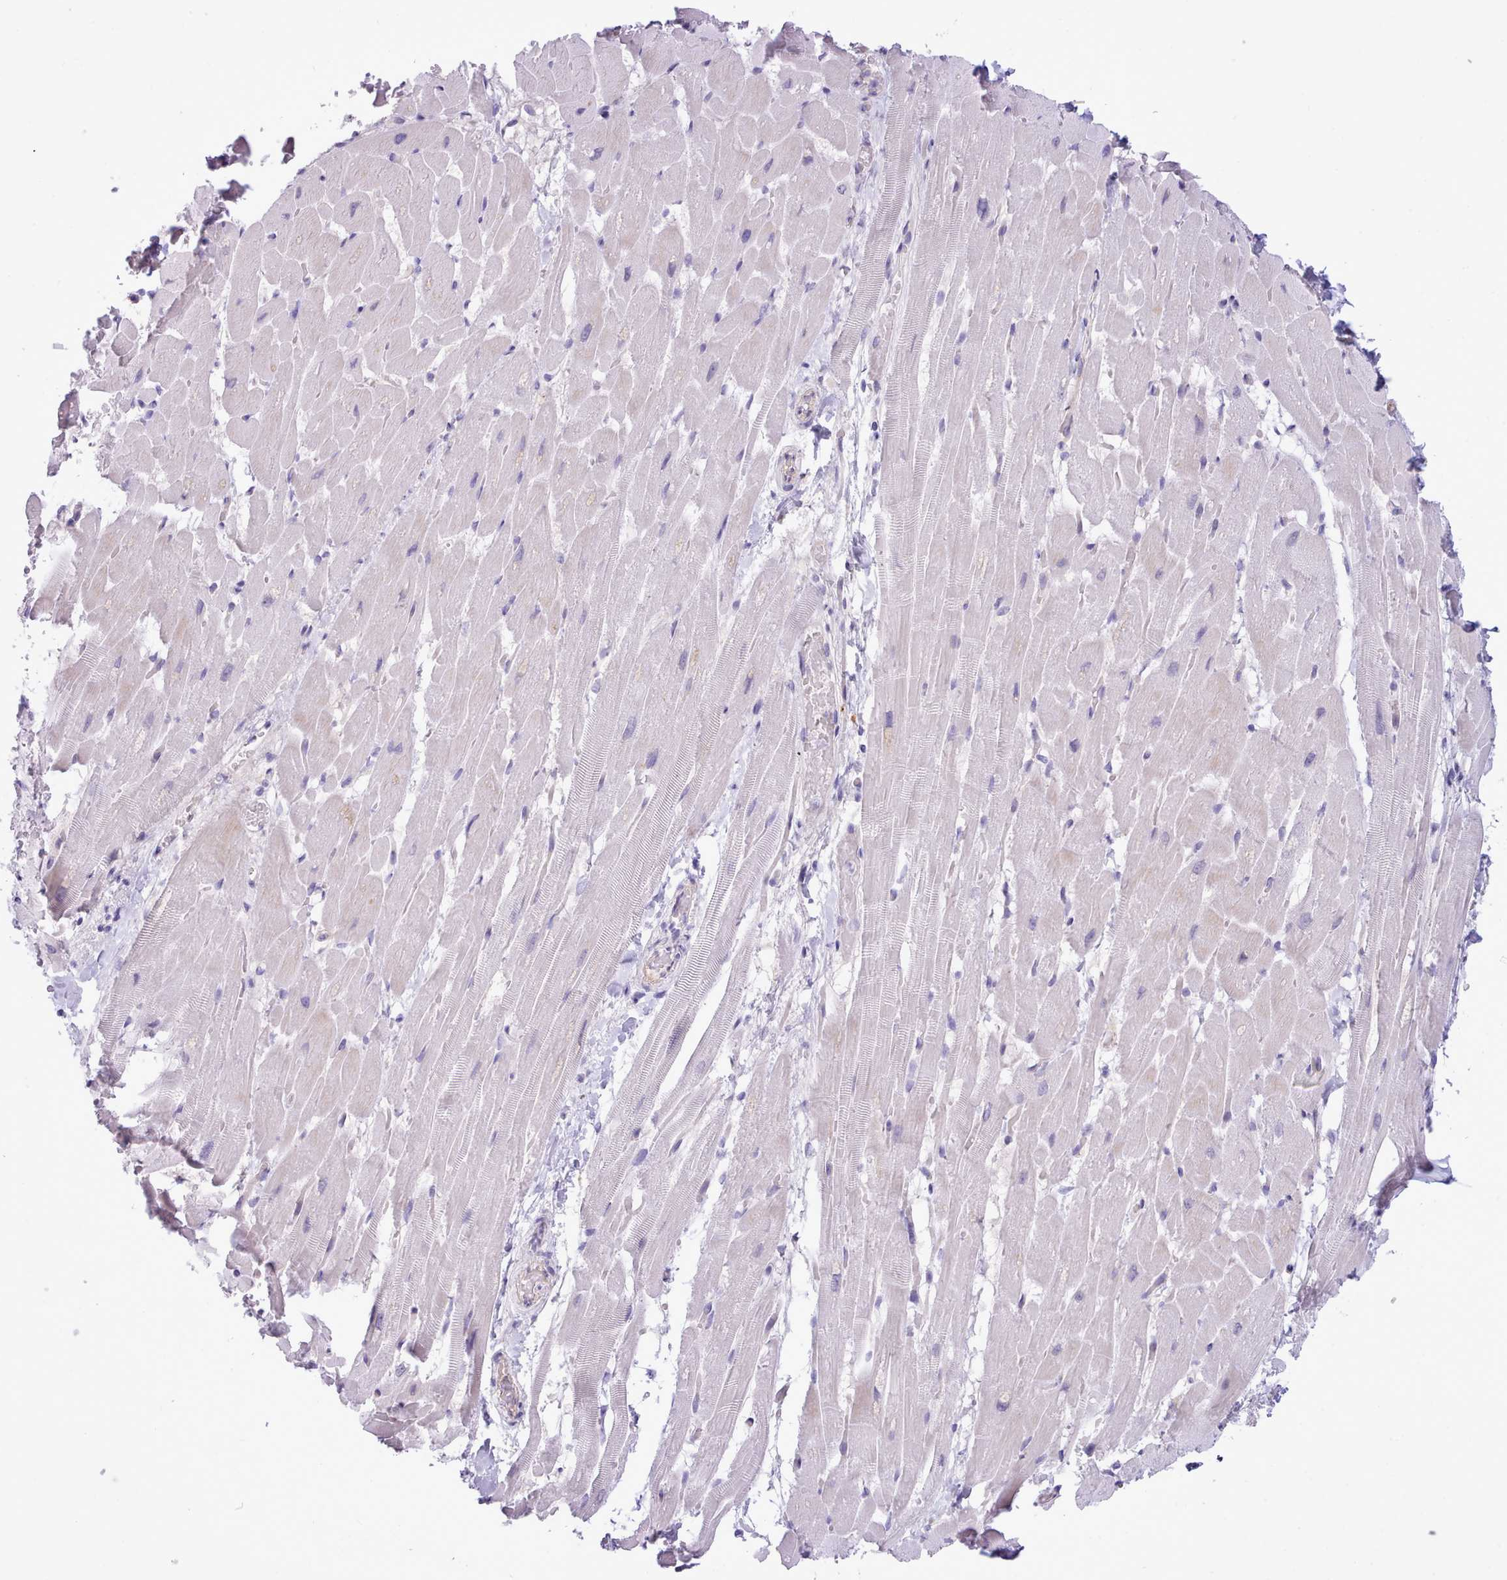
{"staining": {"intensity": "negative", "quantity": "none", "location": "none"}, "tissue": "heart muscle", "cell_type": "Cardiomyocytes", "image_type": "normal", "snomed": [{"axis": "morphology", "description": "Normal tissue, NOS"}, {"axis": "topography", "description": "Heart"}], "caption": "Immunohistochemical staining of benign human heart muscle reveals no significant staining in cardiomyocytes.", "gene": "CYP2A13", "patient": {"sex": "male", "age": 37}}